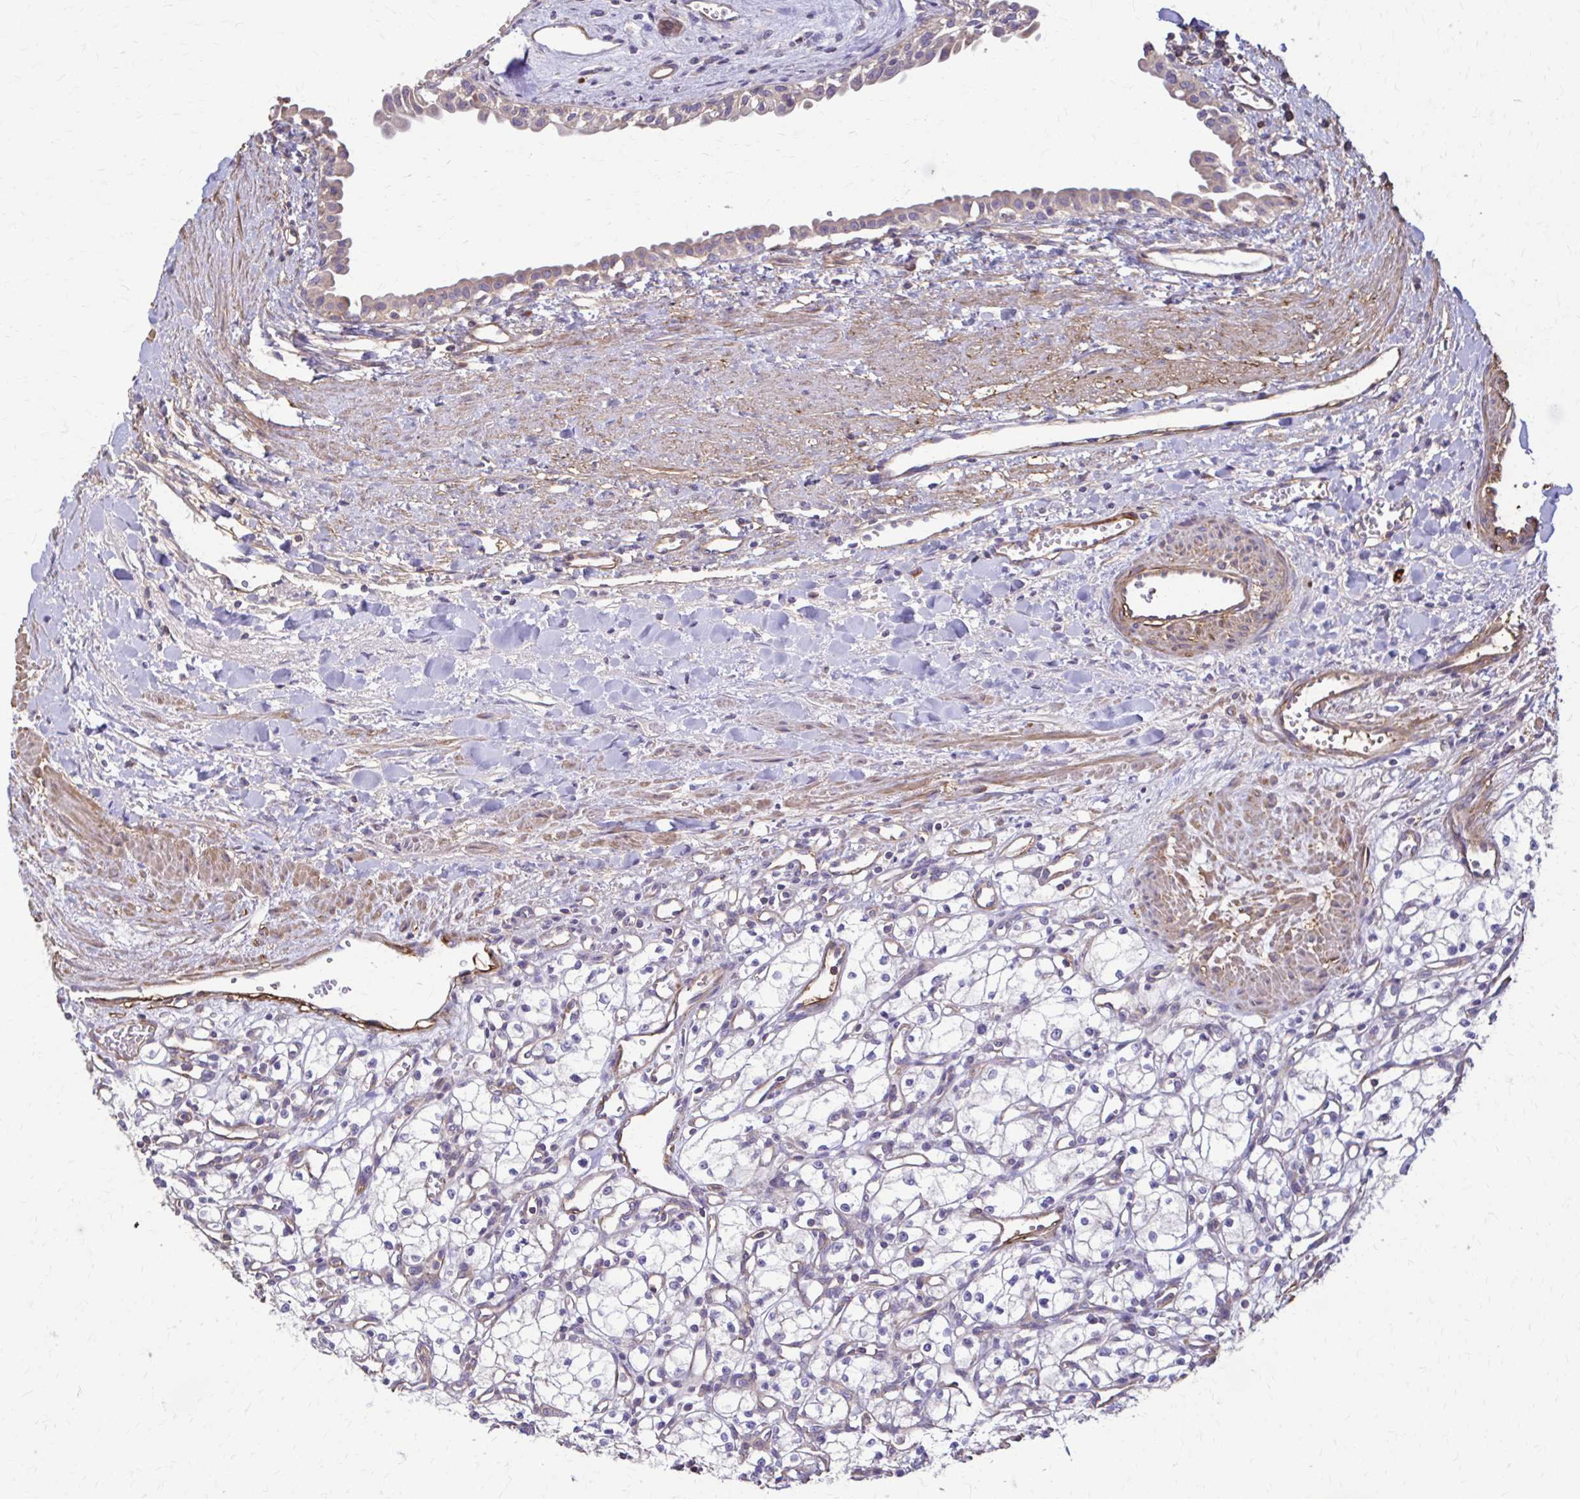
{"staining": {"intensity": "negative", "quantity": "none", "location": "none"}, "tissue": "renal cancer", "cell_type": "Tumor cells", "image_type": "cancer", "snomed": [{"axis": "morphology", "description": "Adenocarcinoma, NOS"}, {"axis": "topography", "description": "Kidney"}], "caption": "Protein analysis of renal cancer displays no significant staining in tumor cells.", "gene": "DSP", "patient": {"sex": "male", "age": 59}}